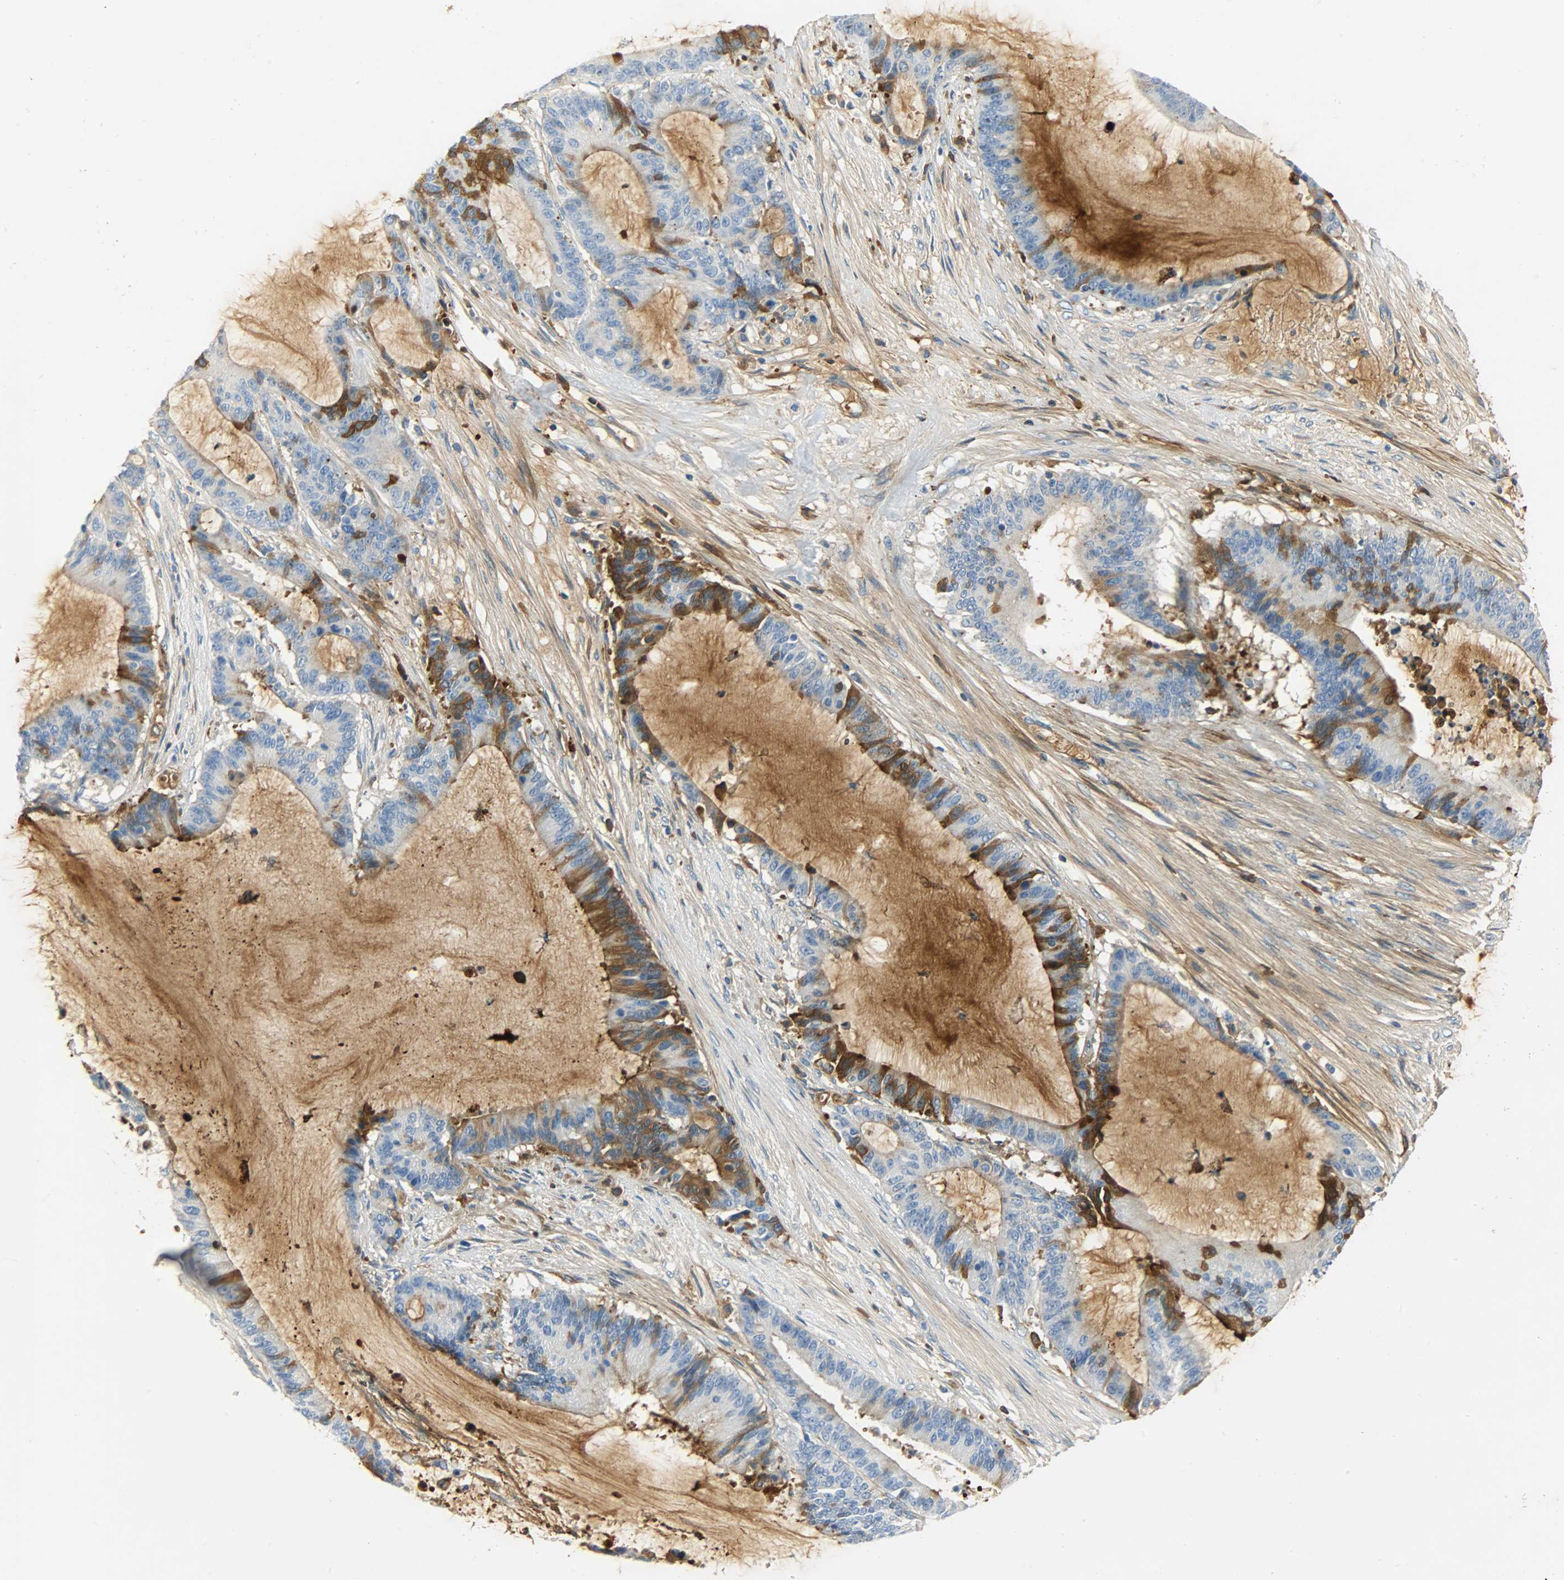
{"staining": {"intensity": "strong", "quantity": "25%-75%", "location": "cytoplasmic/membranous"}, "tissue": "liver cancer", "cell_type": "Tumor cells", "image_type": "cancer", "snomed": [{"axis": "morphology", "description": "Cholangiocarcinoma"}, {"axis": "topography", "description": "Liver"}], "caption": "This is an image of immunohistochemistry staining of liver cholangiocarcinoma, which shows strong staining in the cytoplasmic/membranous of tumor cells.", "gene": "CRP", "patient": {"sex": "female", "age": 73}}